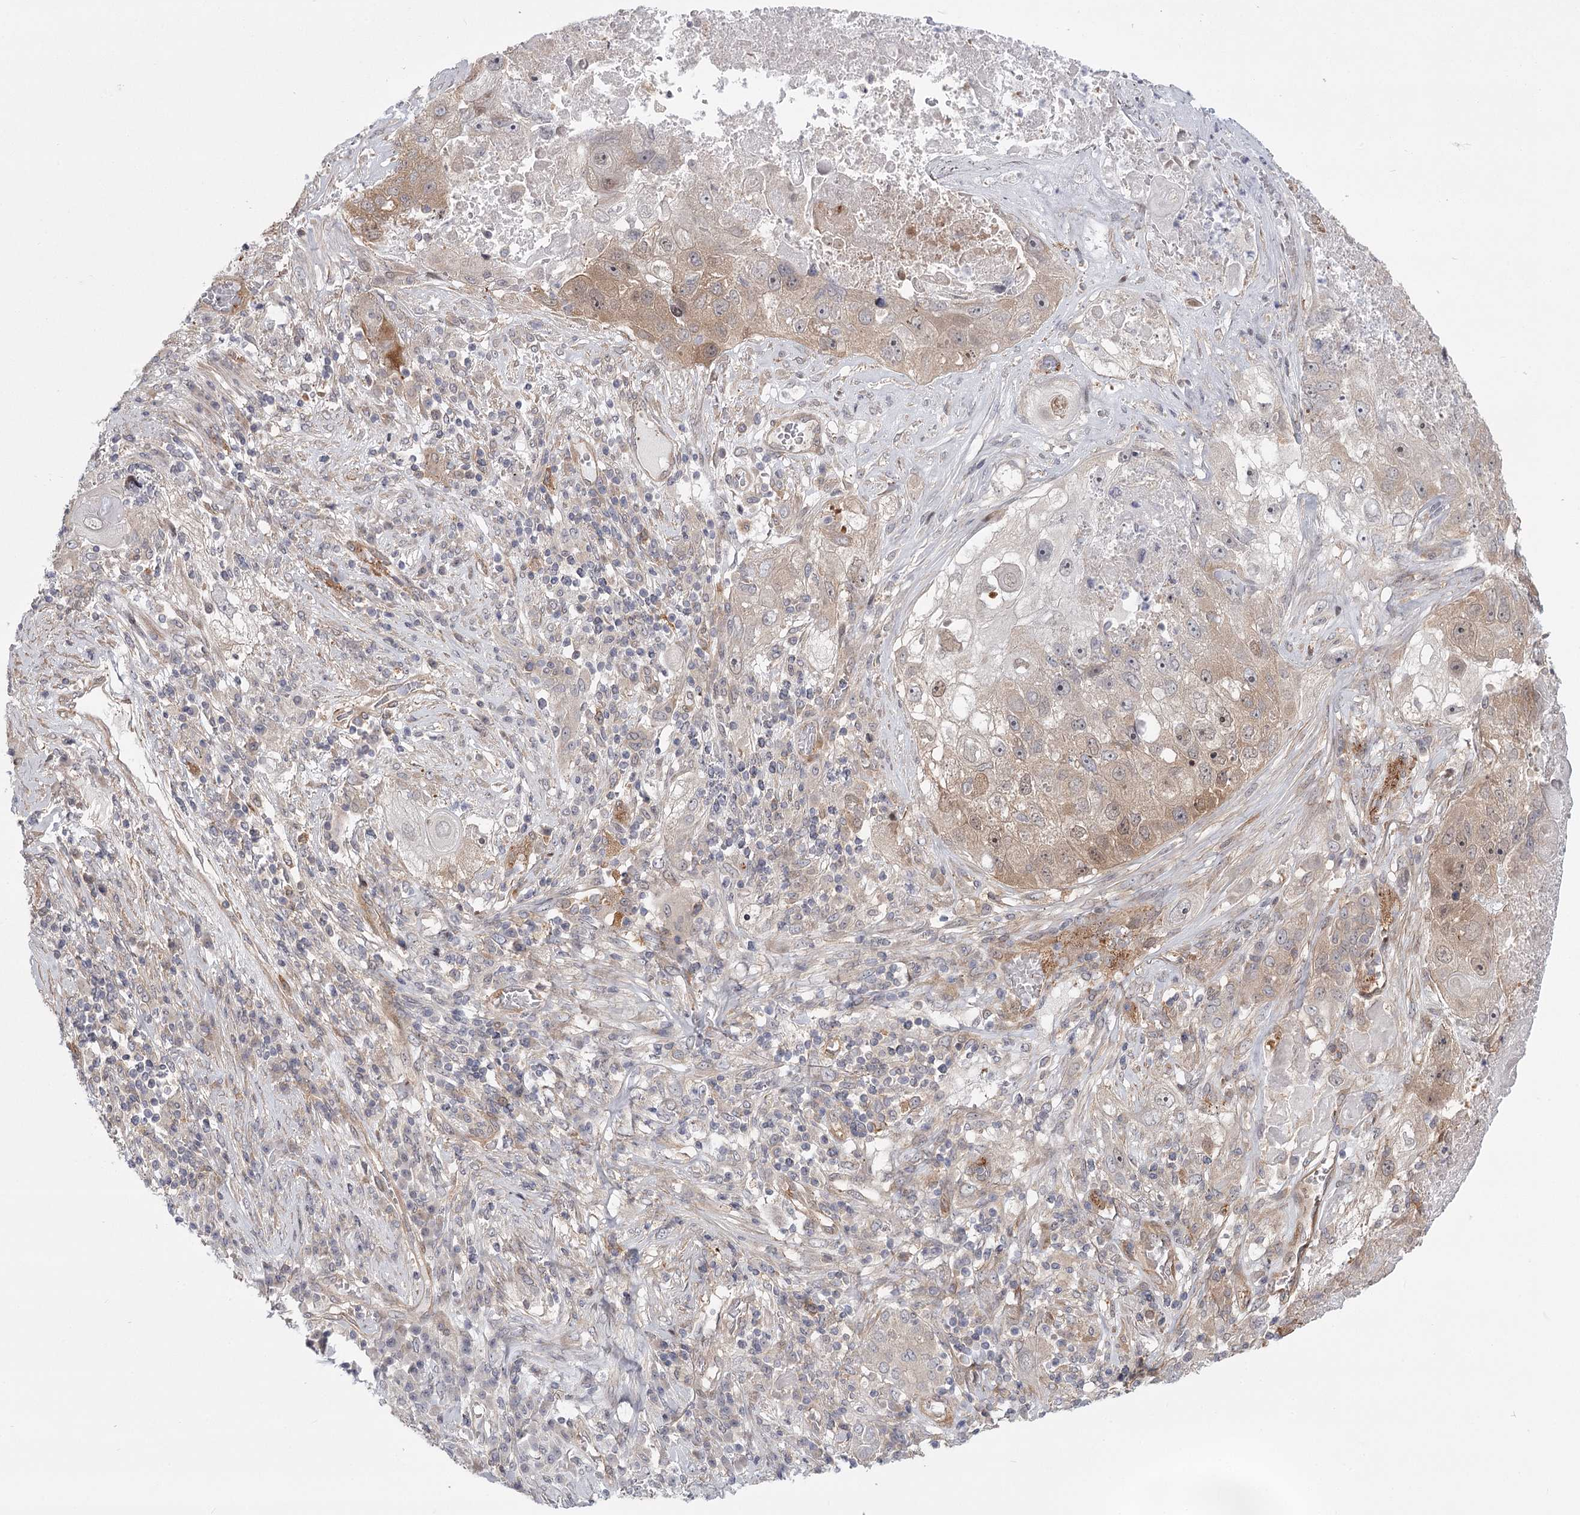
{"staining": {"intensity": "weak", "quantity": ">75%", "location": "cytoplasmic/membranous,nuclear"}, "tissue": "lung cancer", "cell_type": "Tumor cells", "image_type": "cancer", "snomed": [{"axis": "morphology", "description": "Squamous cell carcinoma, NOS"}, {"axis": "topography", "description": "Lung"}], "caption": "Lung squamous cell carcinoma stained for a protein (brown) displays weak cytoplasmic/membranous and nuclear positive expression in about >75% of tumor cells.", "gene": "CCNG2", "patient": {"sex": "male", "age": 61}}